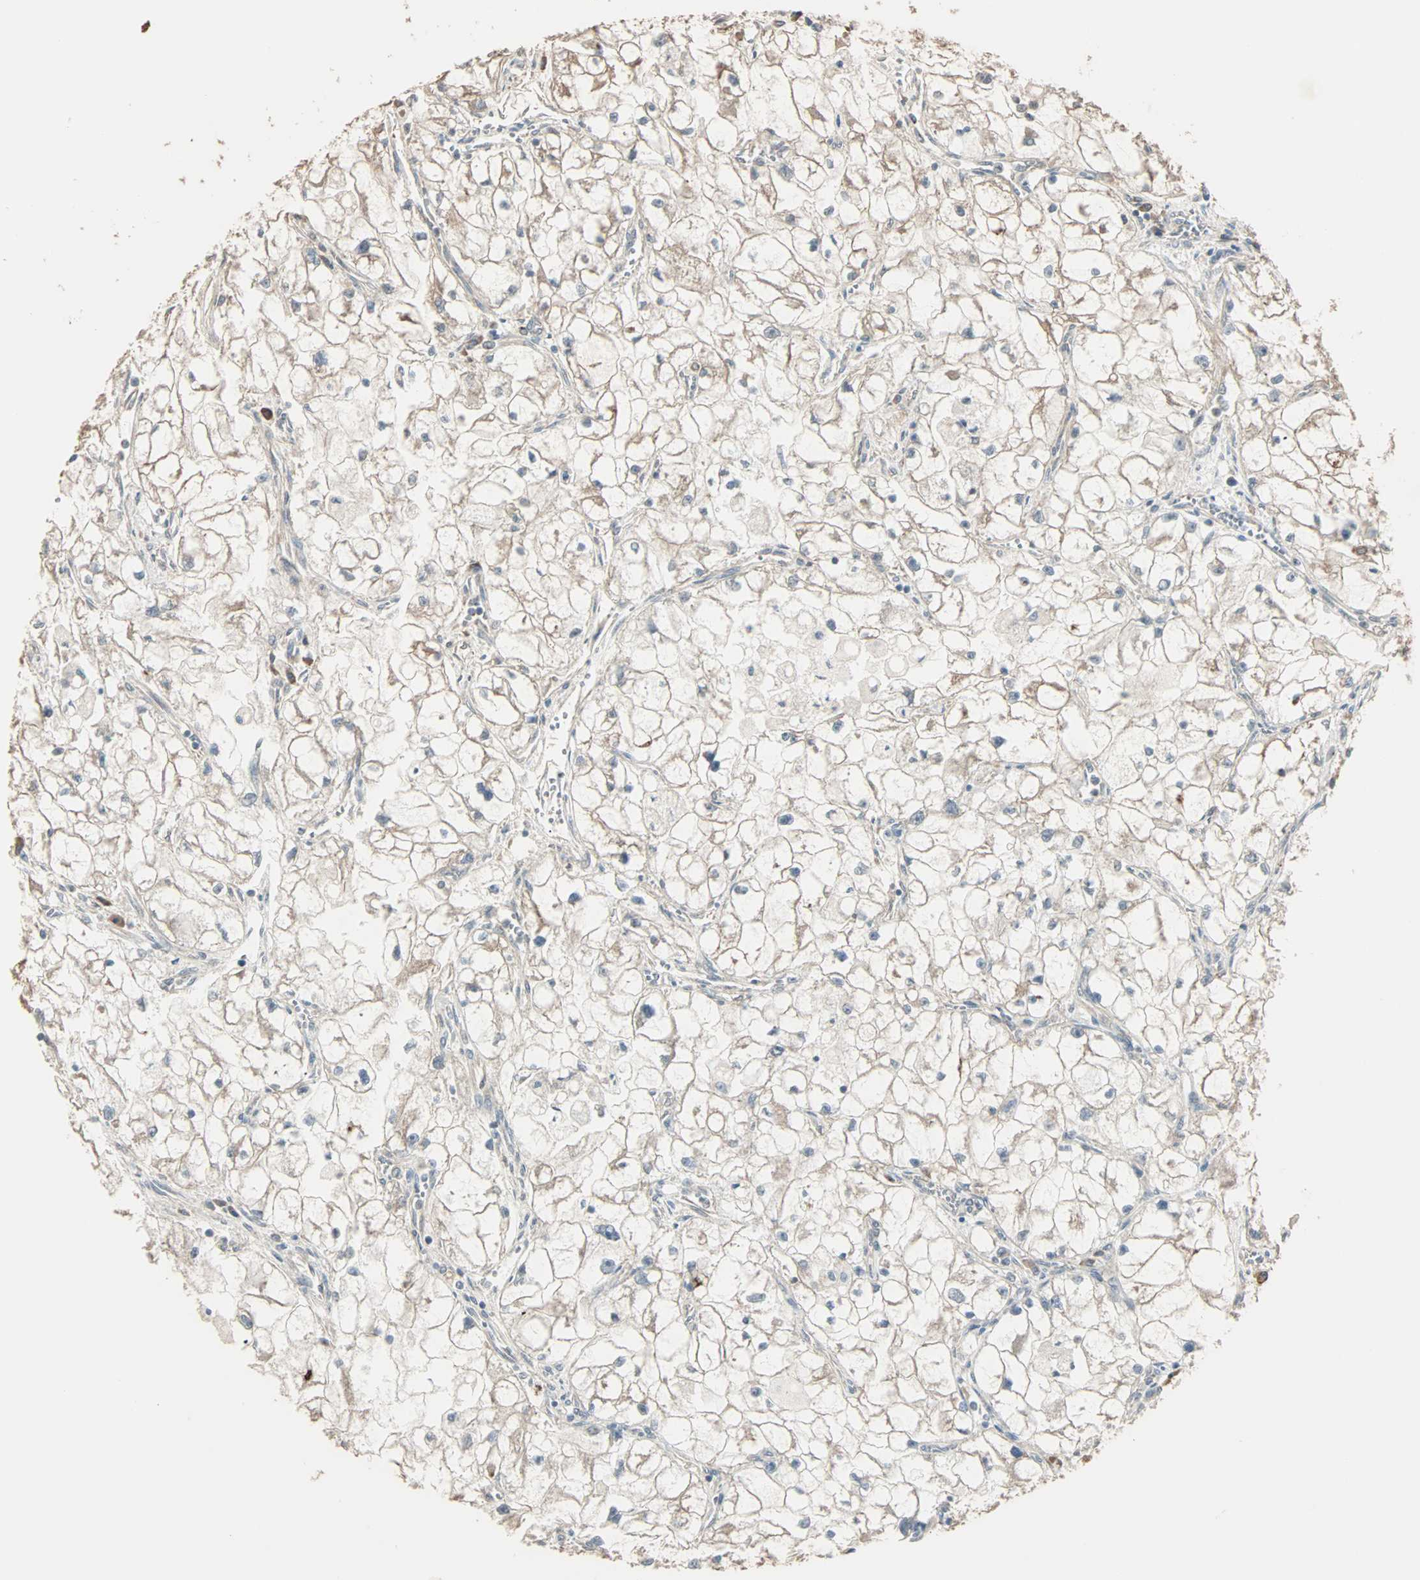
{"staining": {"intensity": "weak", "quantity": "25%-75%", "location": "cytoplasmic/membranous"}, "tissue": "renal cancer", "cell_type": "Tumor cells", "image_type": "cancer", "snomed": [{"axis": "morphology", "description": "Adenocarcinoma, NOS"}, {"axis": "topography", "description": "Kidney"}], "caption": "Approximately 25%-75% of tumor cells in renal cancer (adenocarcinoma) reveal weak cytoplasmic/membranous protein expression as visualized by brown immunohistochemical staining.", "gene": "GALNT3", "patient": {"sex": "female", "age": 70}}